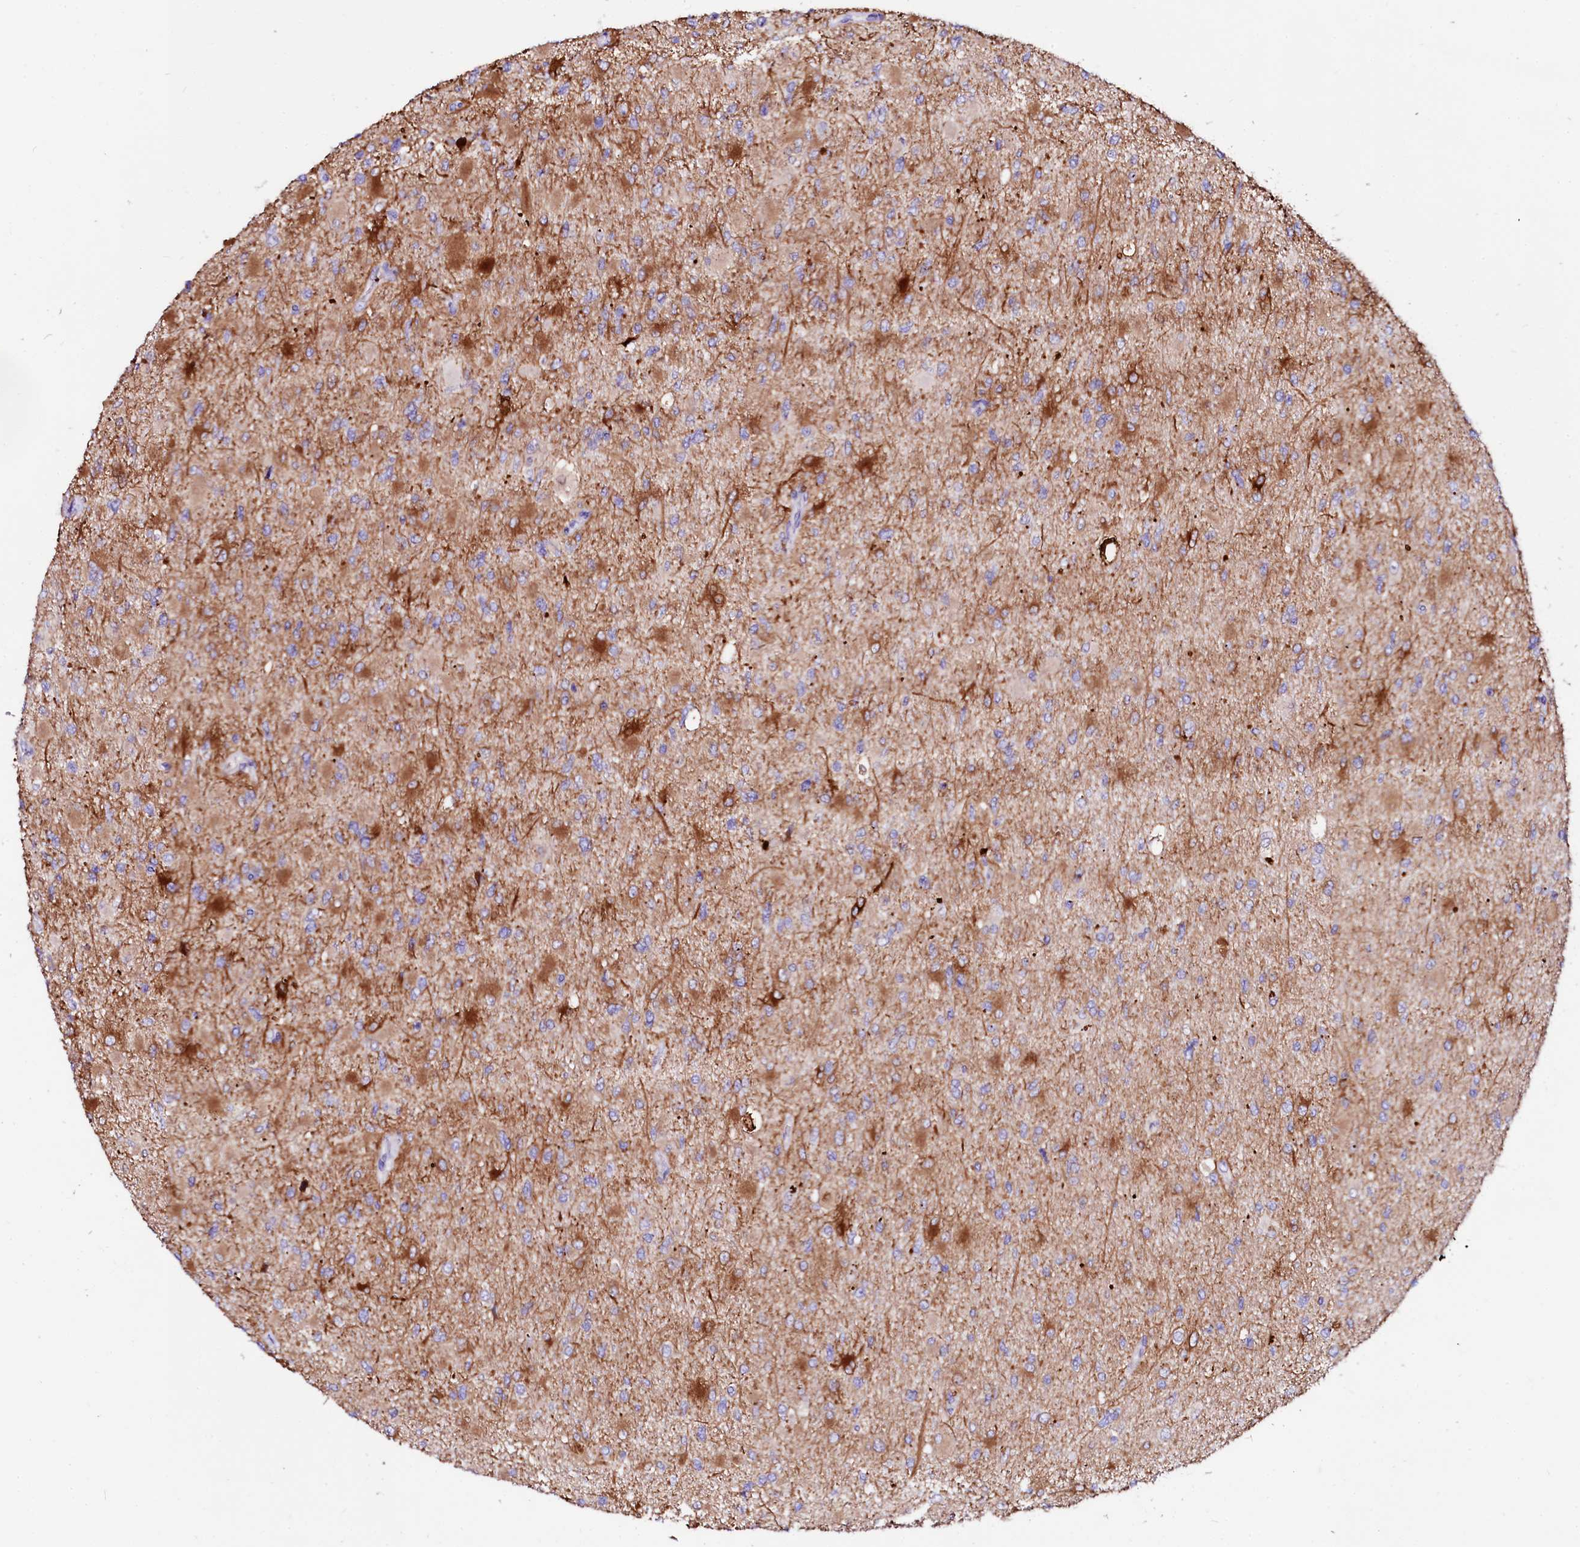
{"staining": {"intensity": "strong", "quantity": "<25%", "location": "cytoplasmic/membranous"}, "tissue": "glioma", "cell_type": "Tumor cells", "image_type": "cancer", "snomed": [{"axis": "morphology", "description": "Glioma, malignant, High grade"}, {"axis": "topography", "description": "Cerebral cortex"}], "caption": "A brown stain shows strong cytoplasmic/membranous expression of a protein in glioma tumor cells.", "gene": "BTBD16", "patient": {"sex": "female", "age": 36}}